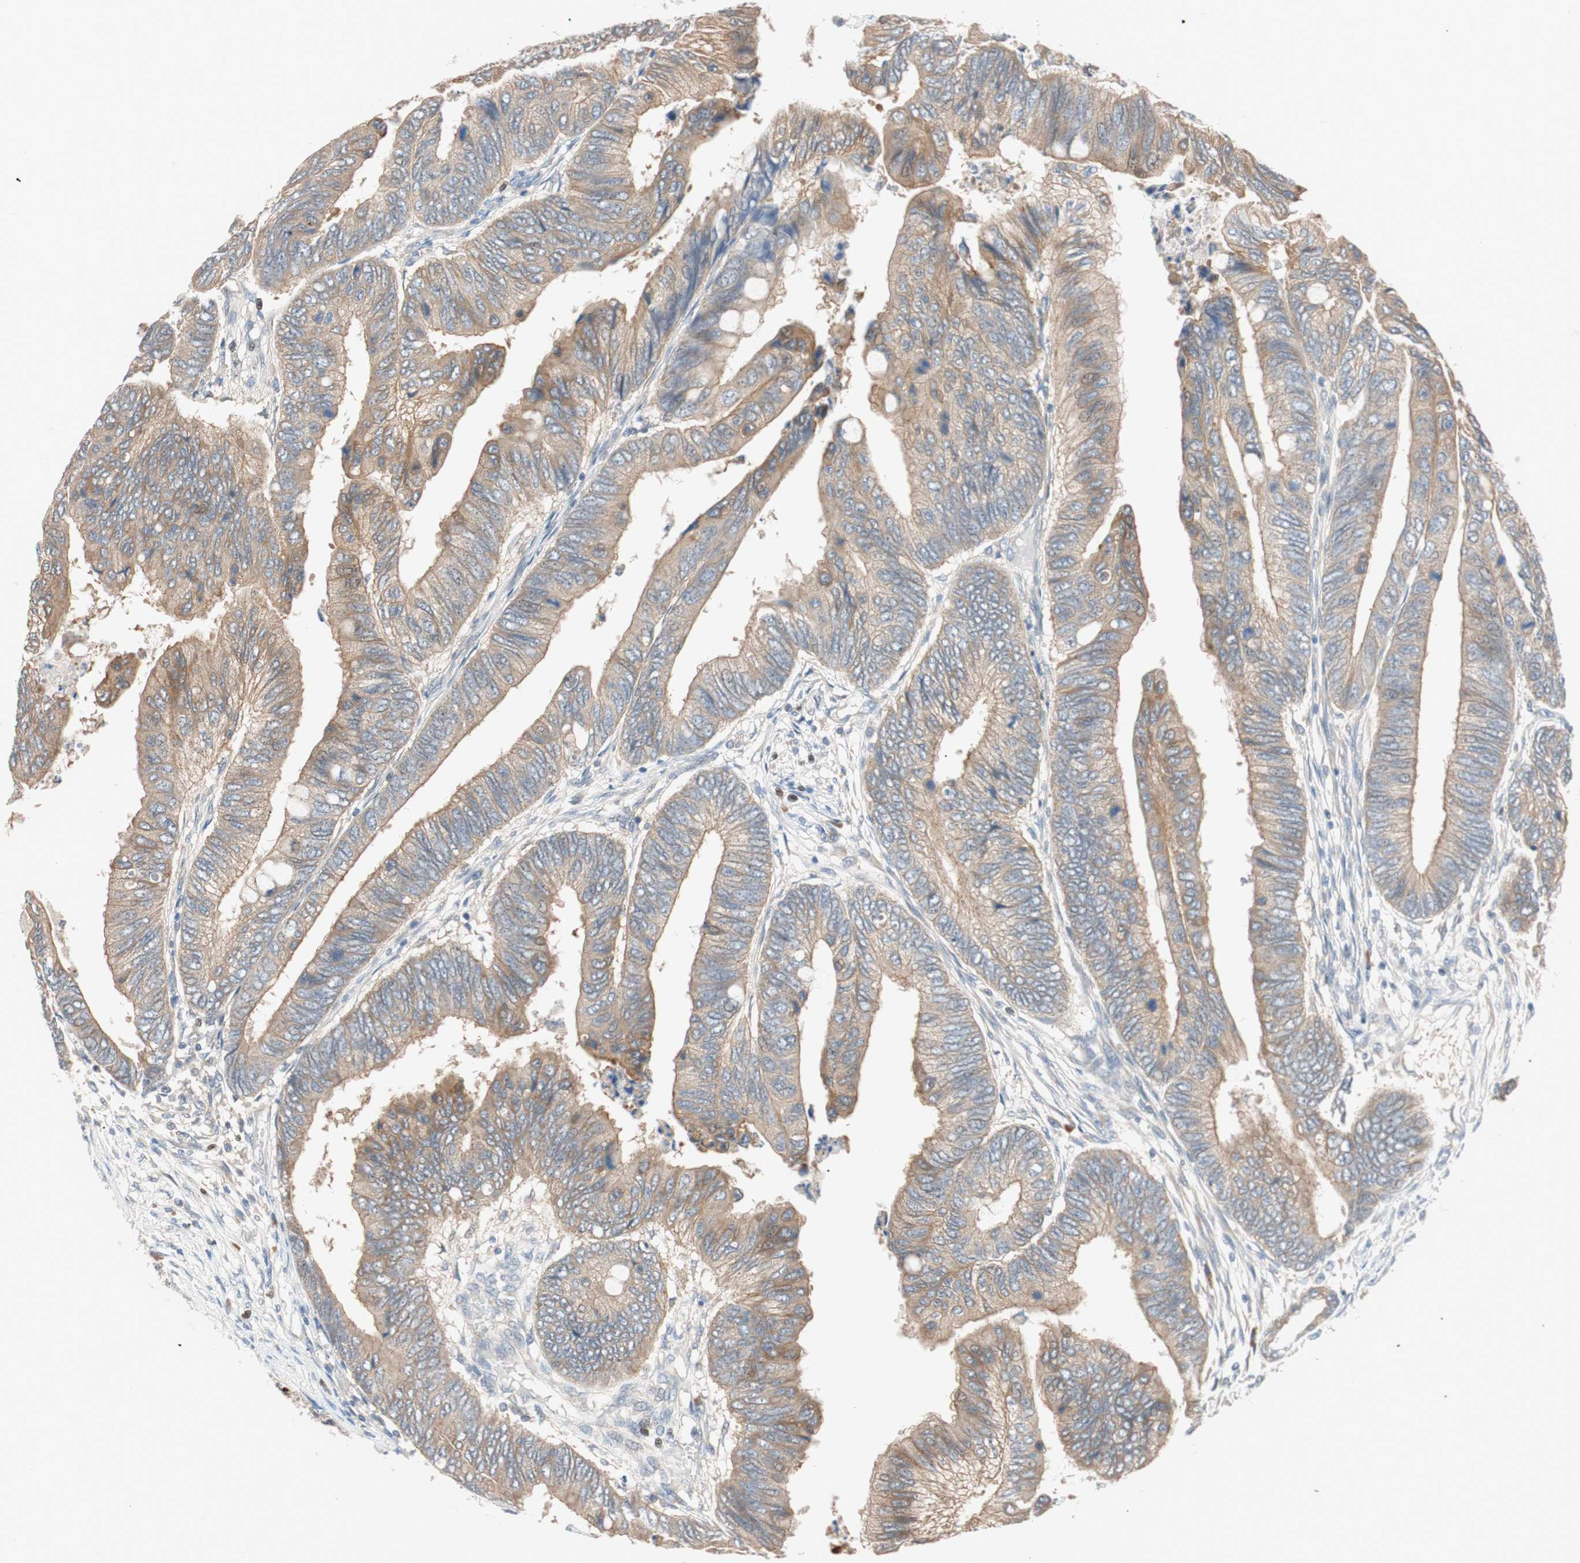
{"staining": {"intensity": "moderate", "quantity": ">75%", "location": "cytoplasmic/membranous"}, "tissue": "colorectal cancer", "cell_type": "Tumor cells", "image_type": "cancer", "snomed": [{"axis": "morphology", "description": "Normal tissue, NOS"}, {"axis": "morphology", "description": "Adenocarcinoma, NOS"}, {"axis": "topography", "description": "Rectum"}, {"axis": "topography", "description": "Peripheral nerve tissue"}], "caption": "Moderate cytoplasmic/membranous positivity for a protein is appreciated in about >75% of tumor cells of adenocarcinoma (colorectal) using immunohistochemistry.", "gene": "PCK1", "patient": {"sex": "male", "age": 92}}